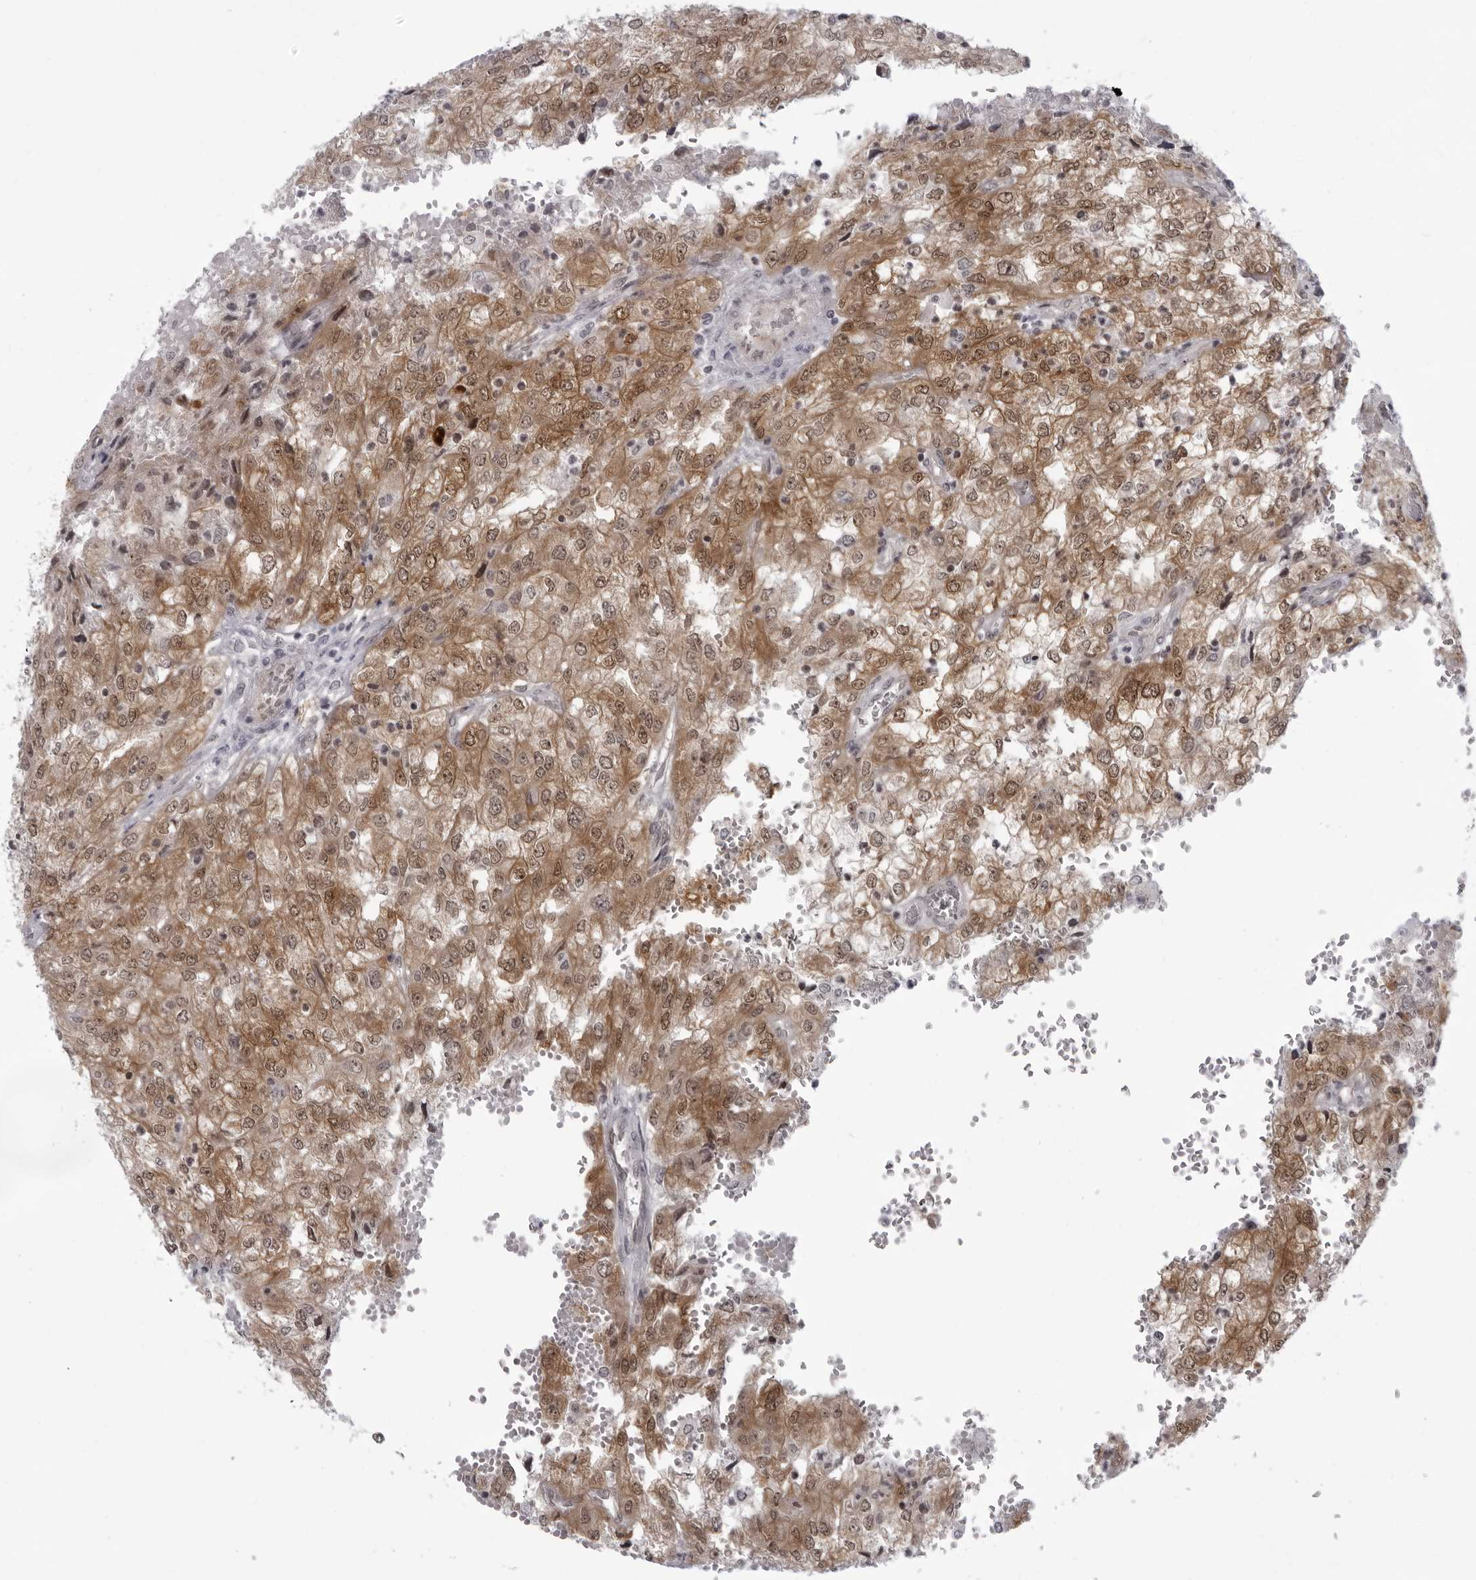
{"staining": {"intensity": "moderate", "quantity": ">75%", "location": "cytoplasmic/membranous,nuclear"}, "tissue": "renal cancer", "cell_type": "Tumor cells", "image_type": "cancer", "snomed": [{"axis": "morphology", "description": "Adenocarcinoma, NOS"}, {"axis": "topography", "description": "Kidney"}], "caption": "Tumor cells display medium levels of moderate cytoplasmic/membranous and nuclear expression in approximately >75% of cells in renal cancer (adenocarcinoma).", "gene": "MAPK12", "patient": {"sex": "female", "age": 54}}